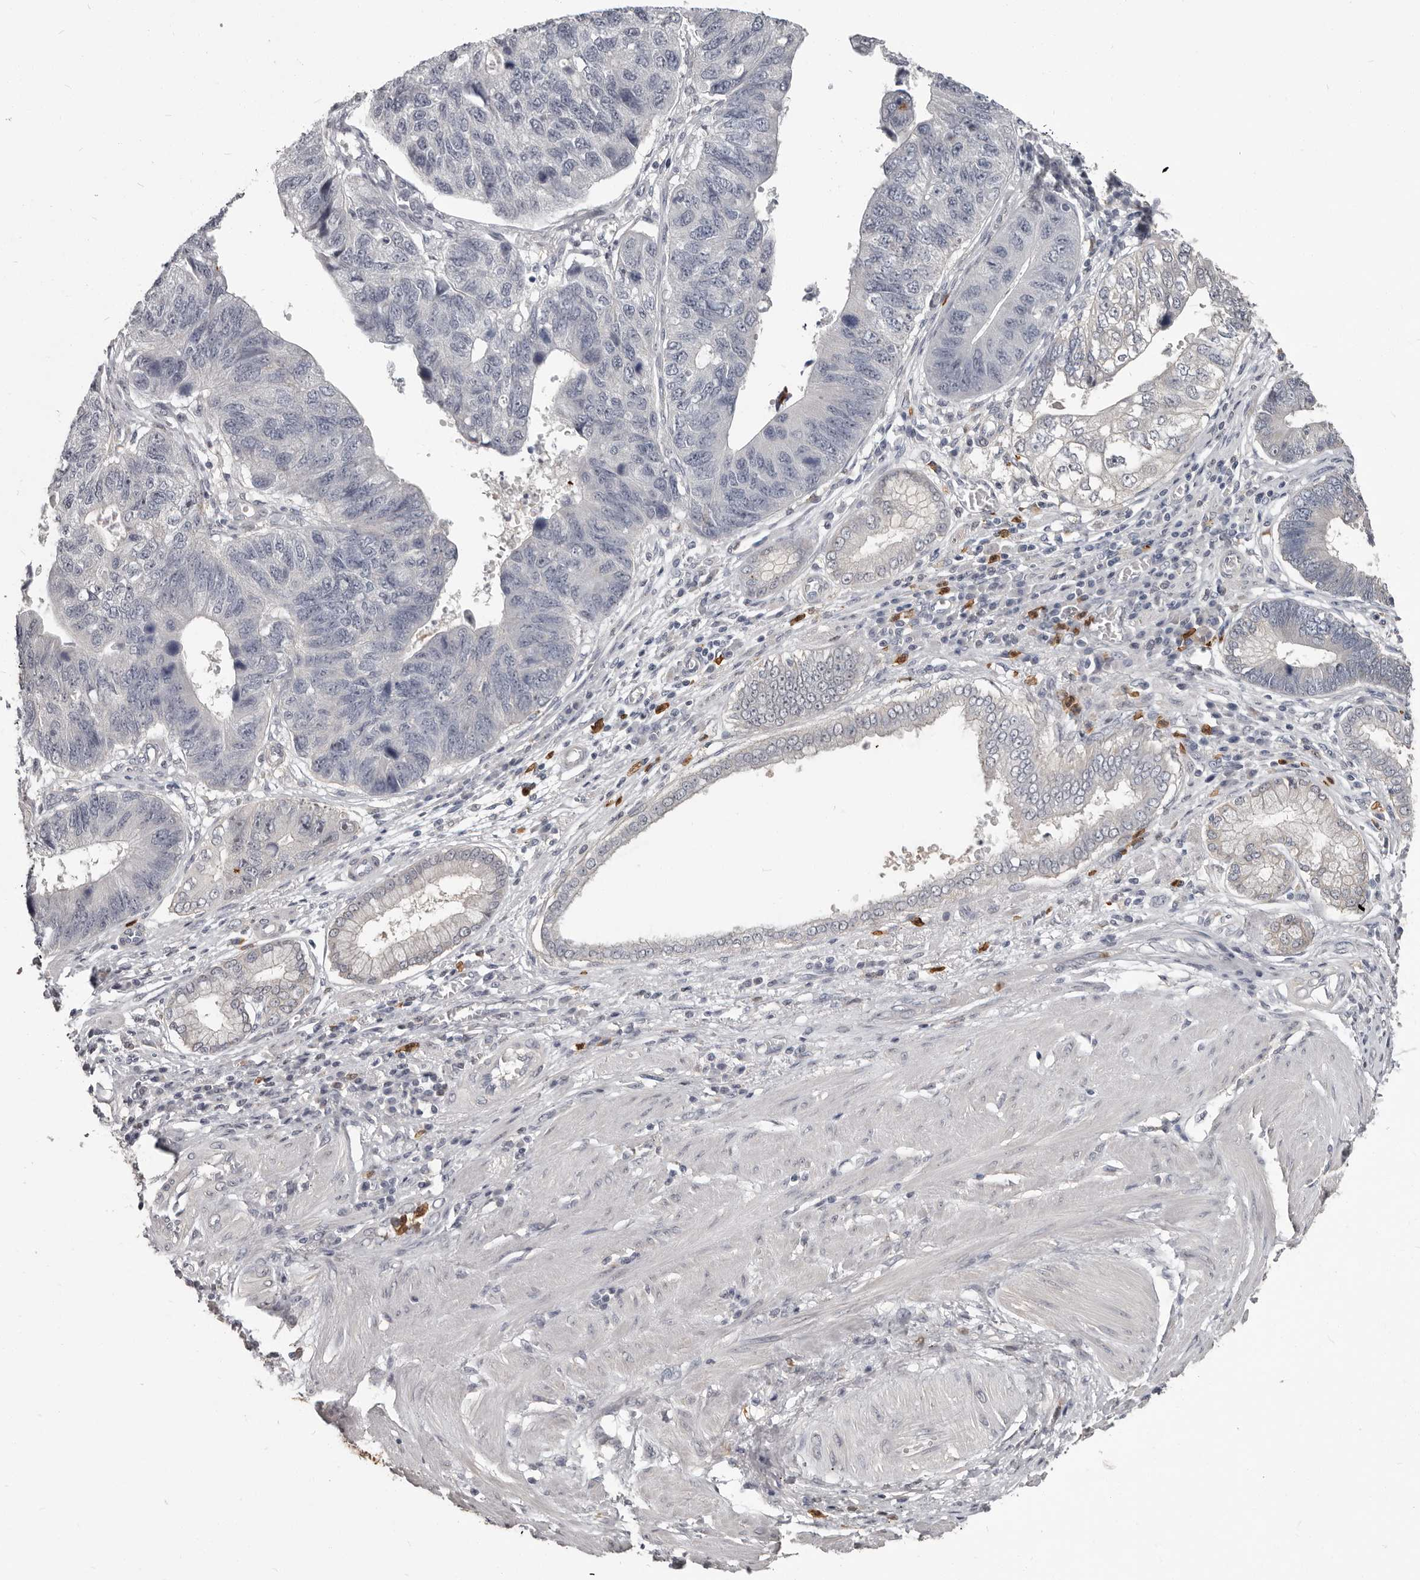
{"staining": {"intensity": "negative", "quantity": "none", "location": "none"}, "tissue": "stomach cancer", "cell_type": "Tumor cells", "image_type": "cancer", "snomed": [{"axis": "morphology", "description": "Adenocarcinoma, NOS"}, {"axis": "topography", "description": "Stomach"}], "caption": "Protein analysis of adenocarcinoma (stomach) shows no significant expression in tumor cells. Brightfield microscopy of IHC stained with DAB (brown) and hematoxylin (blue), captured at high magnification.", "gene": "GPR157", "patient": {"sex": "male", "age": 59}}